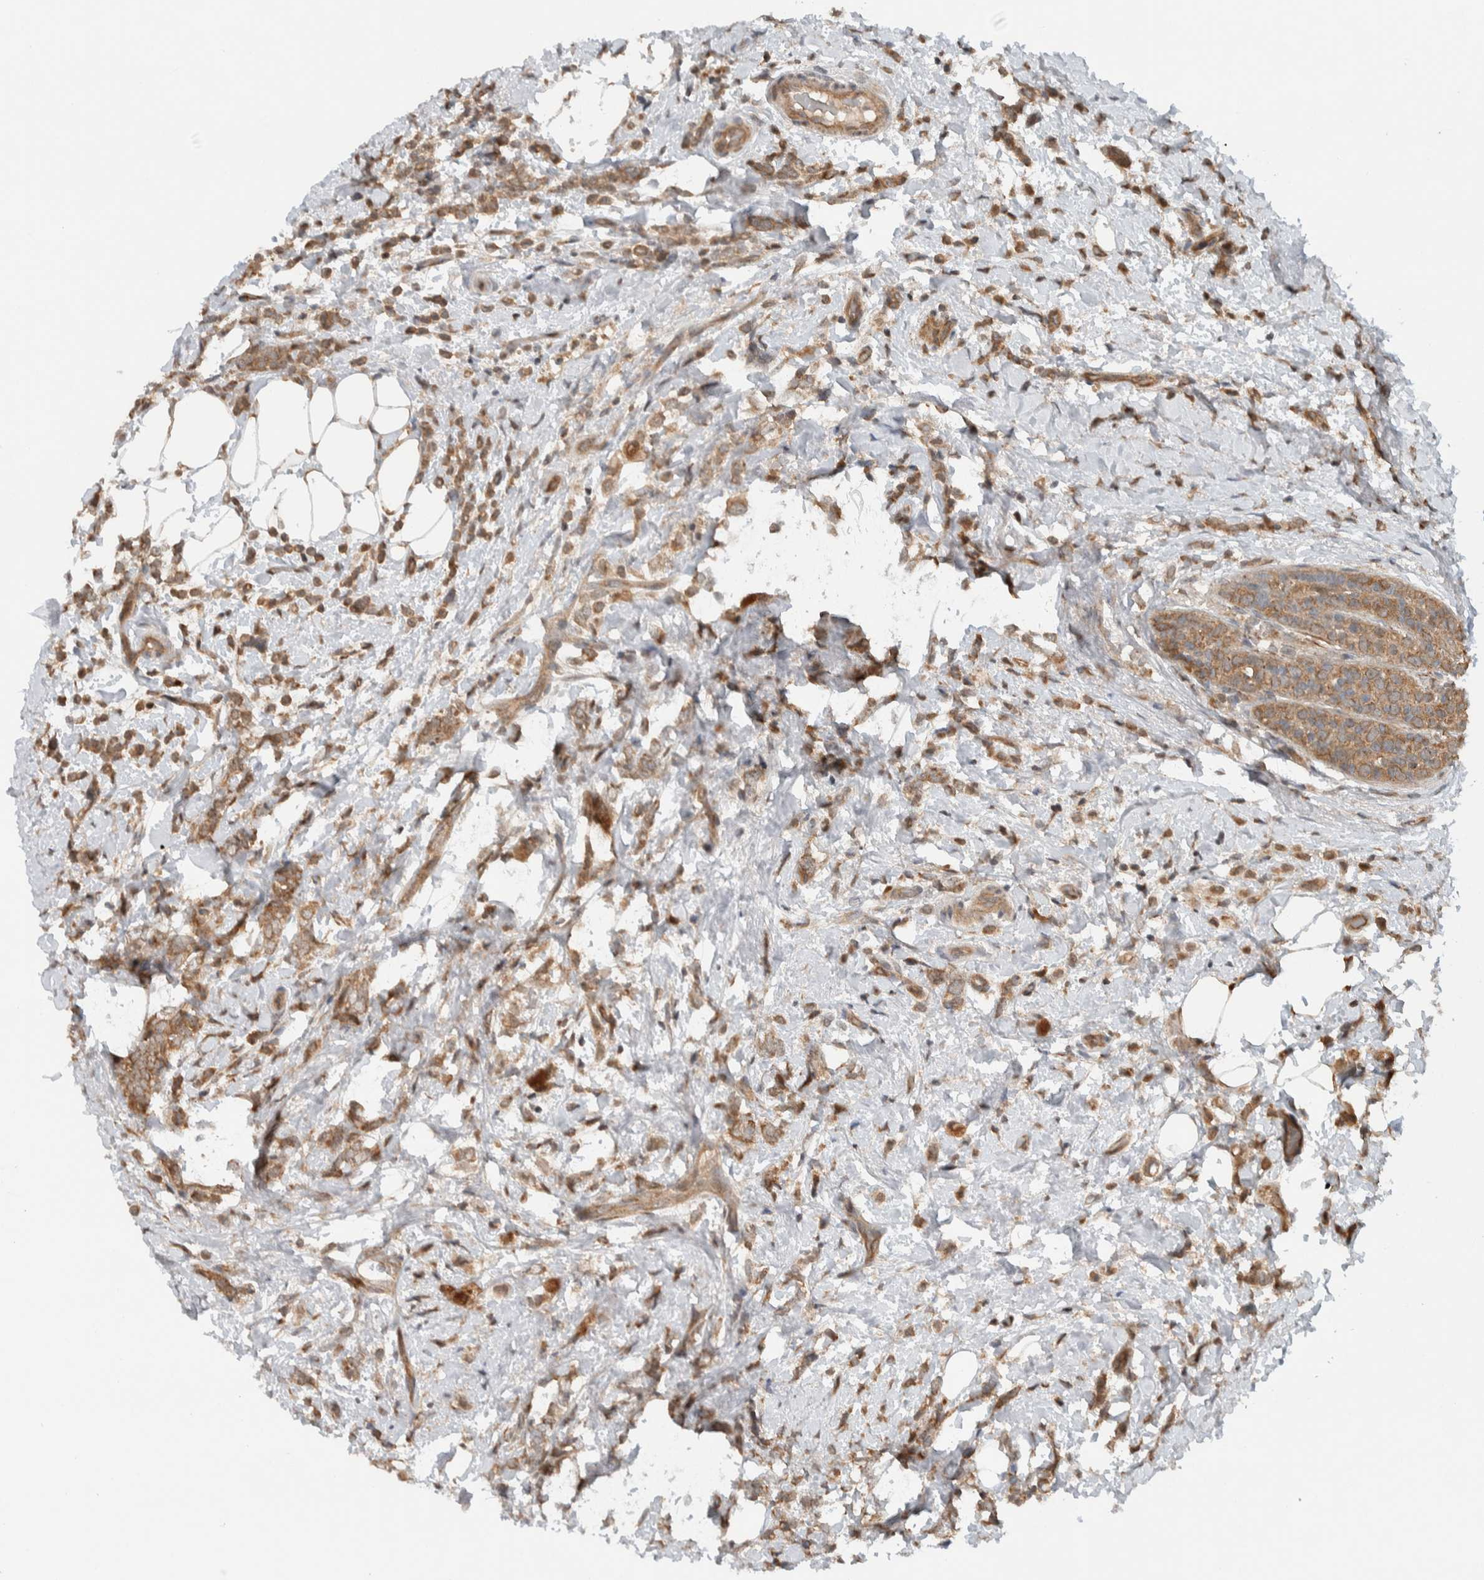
{"staining": {"intensity": "moderate", "quantity": ">75%", "location": "cytoplasmic/membranous"}, "tissue": "breast cancer", "cell_type": "Tumor cells", "image_type": "cancer", "snomed": [{"axis": "morphology", "description": "Lobular carcinoma"}, {"axis": "topography", "description": "Breast"}], "caption": "A brown stain highlights moderate cytoplasmic/membranous expression of a protein in breast cancer (lobular carcinoma) tumor cells.", "gene": "KLHL6", "patient": {"sex": "female", "age": 50}}